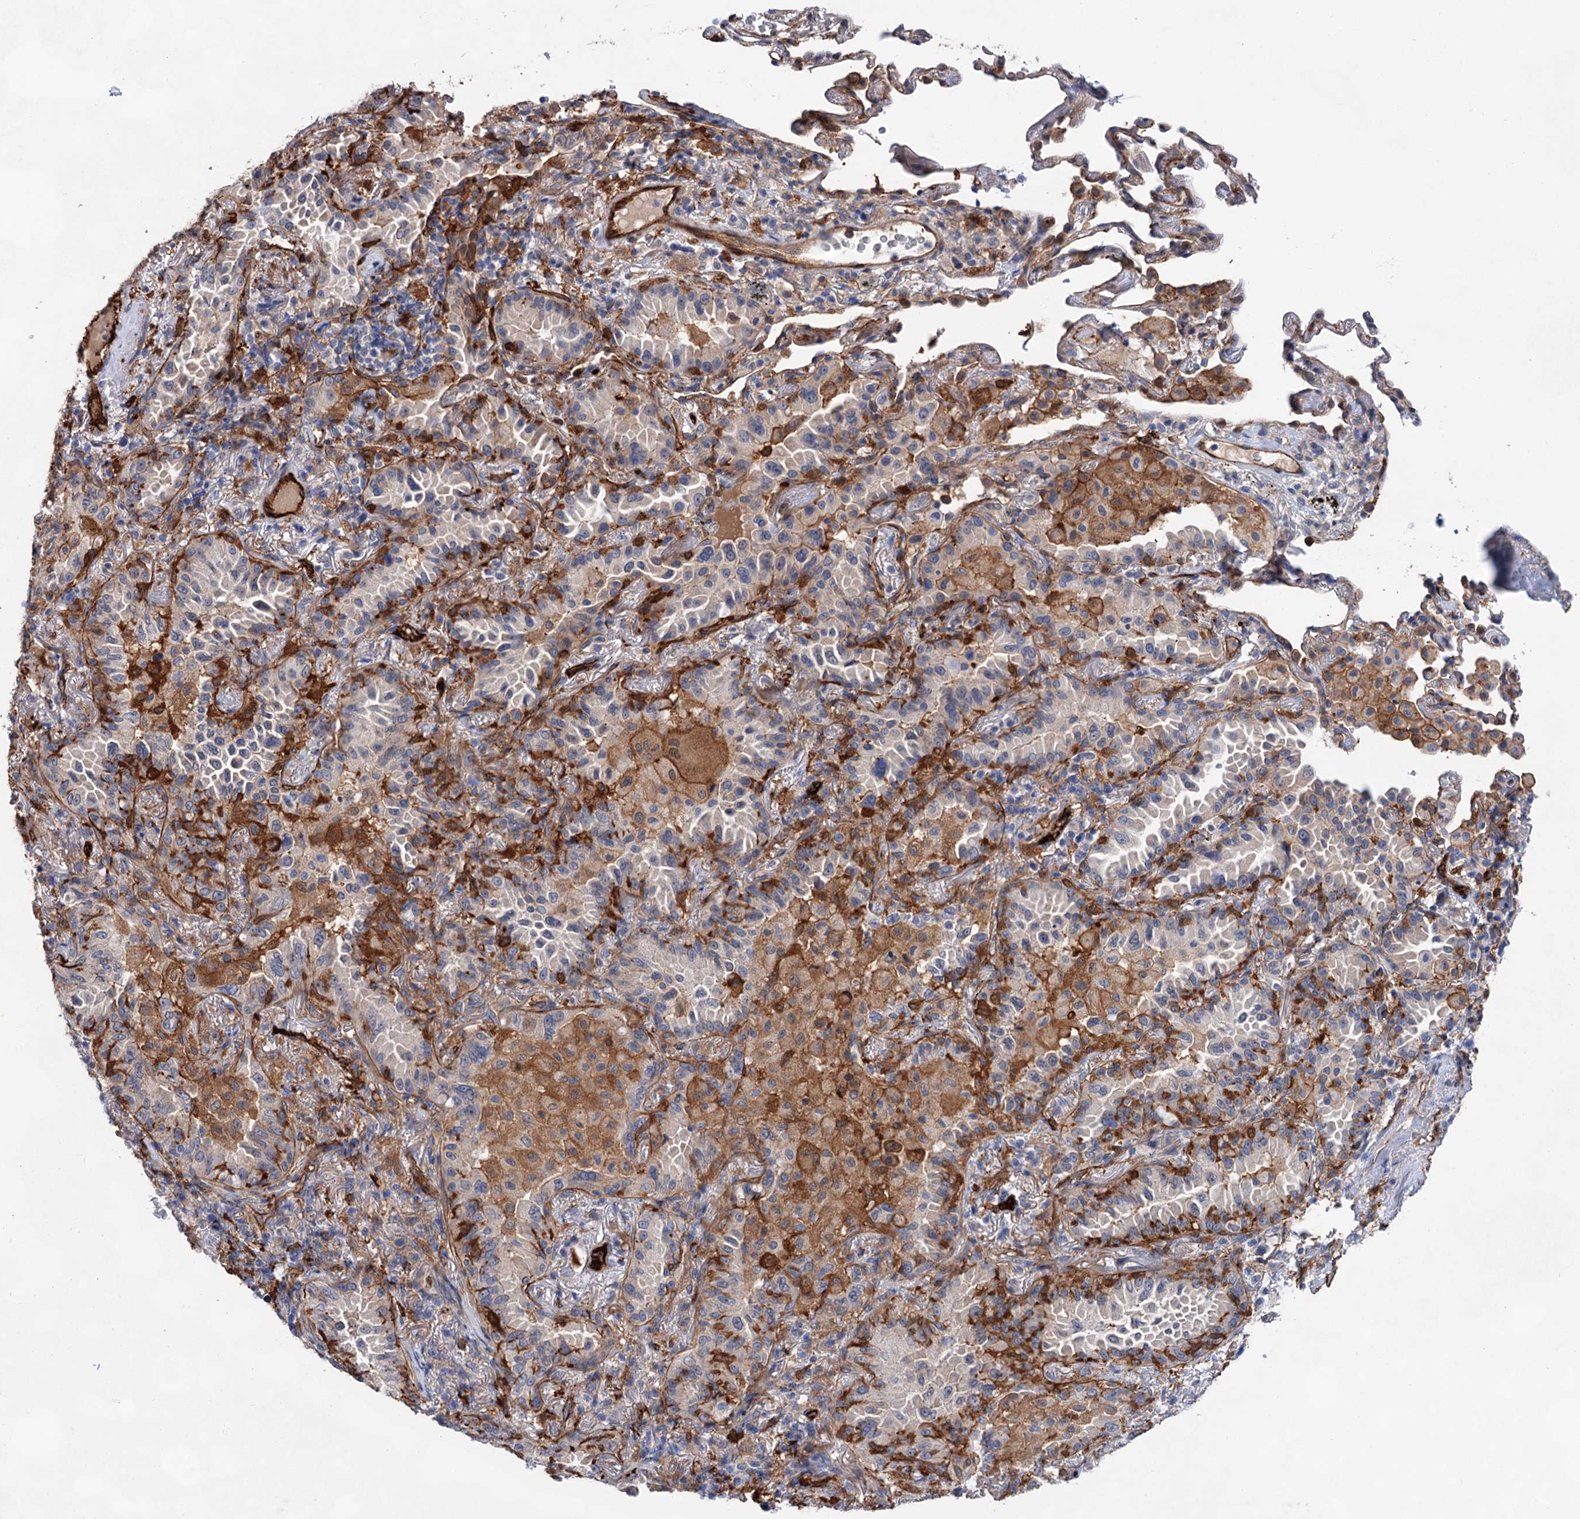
{"staining": {"intensity": "negative", "quantity": "none", "location": "none"}, "tissue": "lung cancer", "cell_type": "Tumor cells", "image_type": "cancer", "snomed": [{"axis": "morphology", "description": "Adenocarcinoma, NOS"}, {"axis": "topography", "description": "Lung"}], "caption": "There is no significant expression in tumor cells of adenocarcinoma (lung). (Stains: DAB immunohistochemistry (IHC) with hematoxylin counter stain, Microscopy: brightfield microscopy at high magnification).", "gene": "TMTC3", "patient": {"sex": "female", "age": 69}}